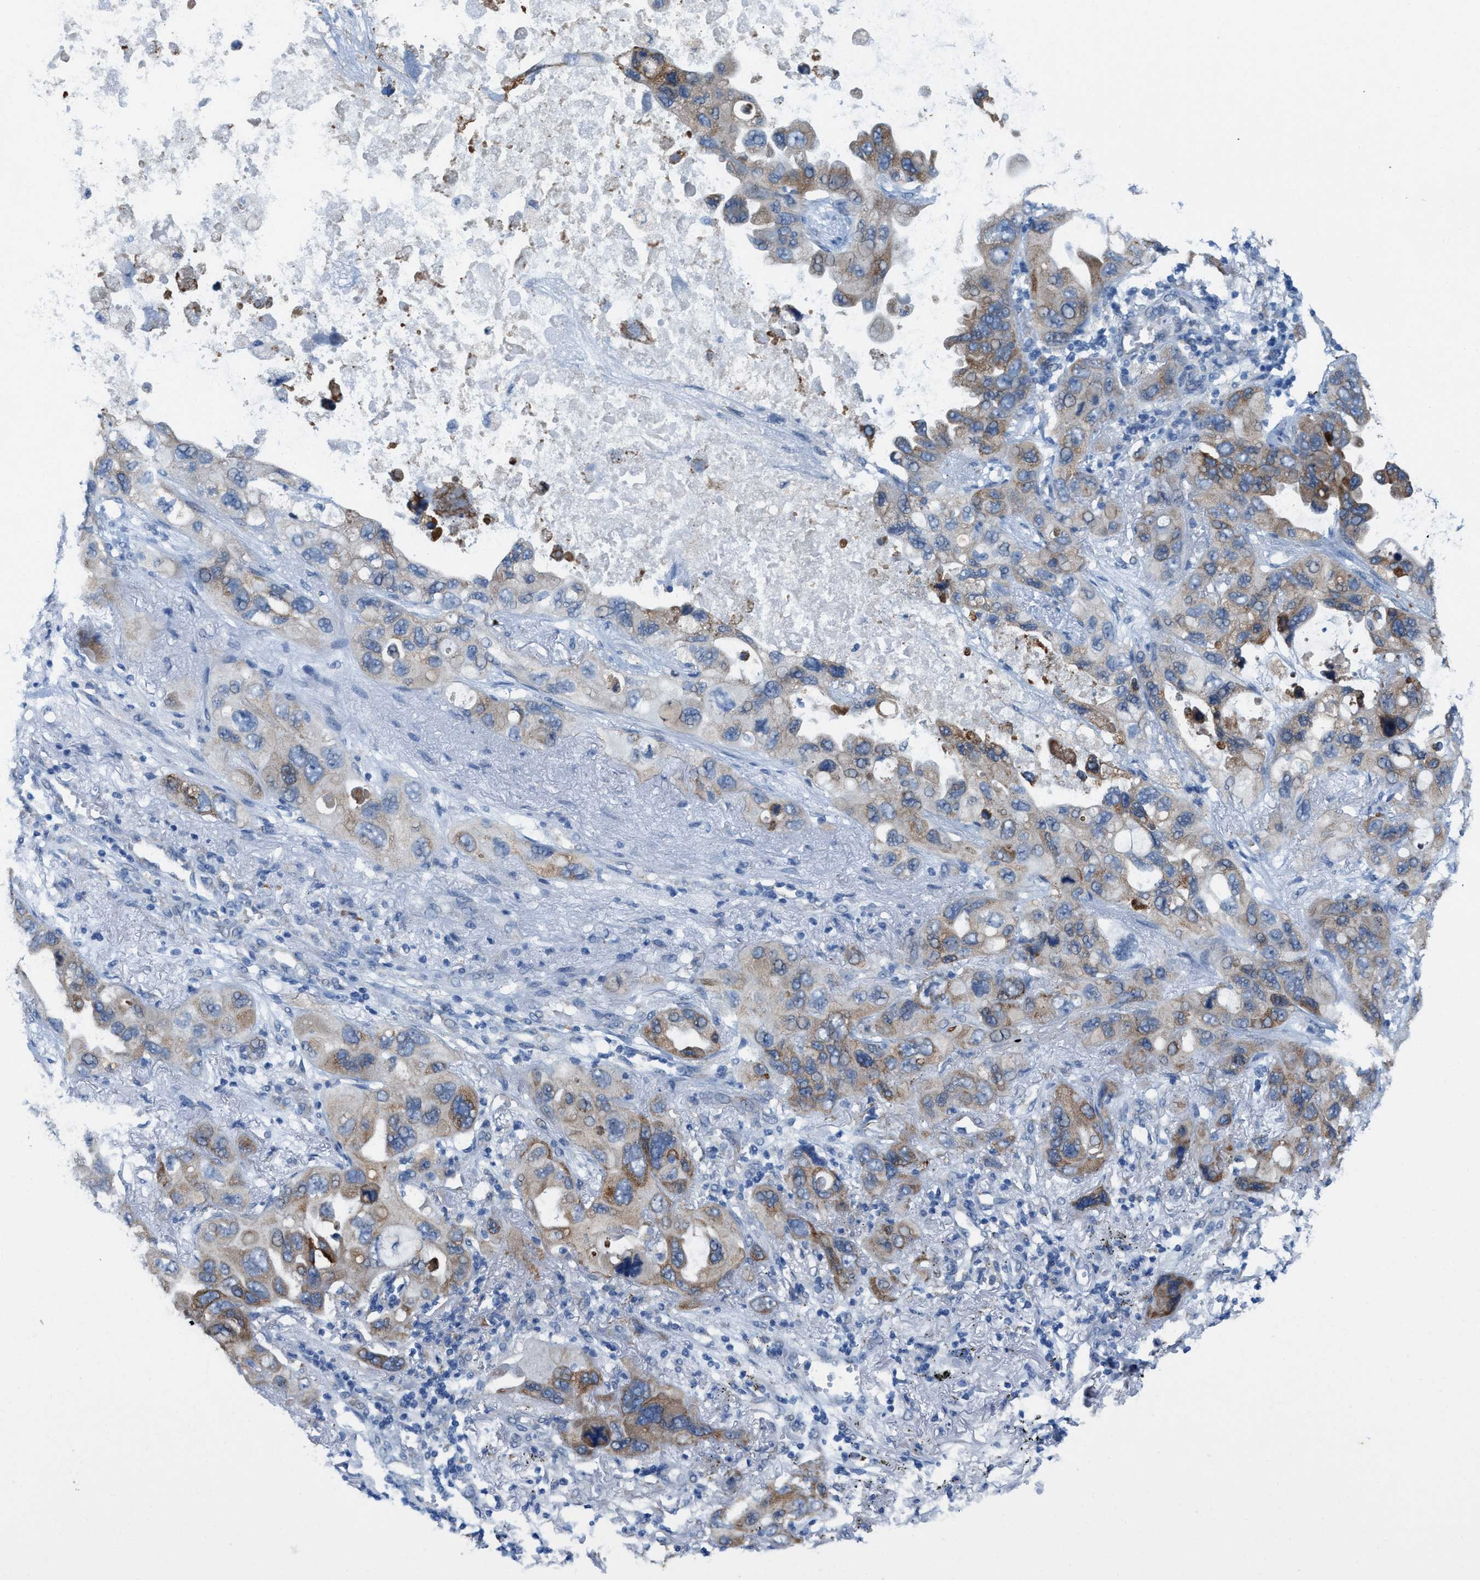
{"staining": {"intensity": "weak", "quantity": "25%-75%", "location": "cytoplasmic/membranous"}, "tissue": "lung cancer", "cell_type": "Tumor cells", "image_type": "cancer", "snomed": [{"axis": "morphology", "description": "Squamous cell carcinoma, NOS"}, {"axis": "topography", "description": "Lung"}], "caption": "This image reveals IHC staining of human lung cancer, with low weak cytoplasmic/membranous positivity in about 25%-75% of tumor cells.", "gene": "KIFC3", "patient": {"sex": "female", "age": 73}}